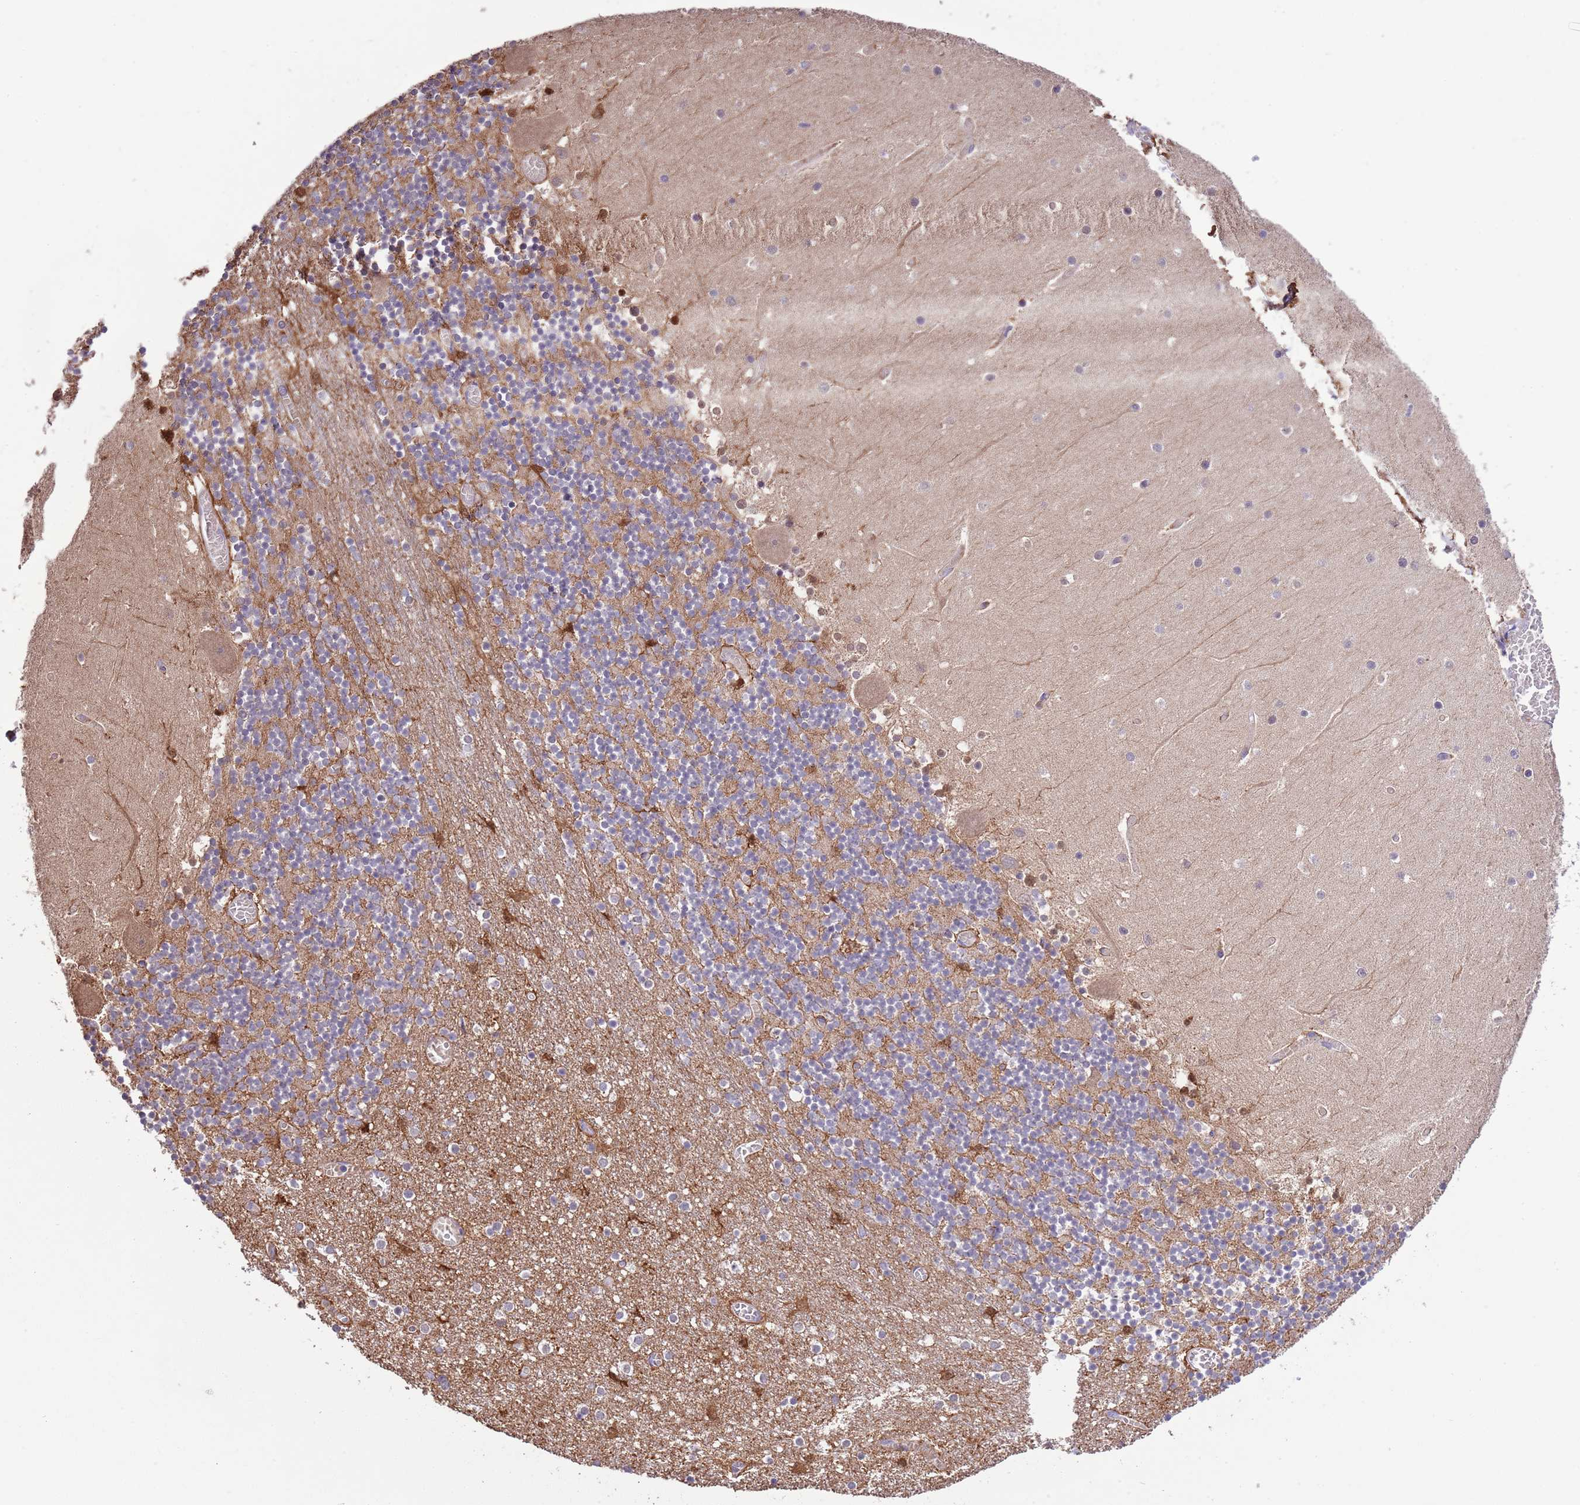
{"staining": {"intensity": "moderate", "quantity": "25%-75%", "location": "cytoplasmic/membranous"}, "tissue": "cerebellum", "cell_type": "Cells in granular layer", "image_type": "normal", "snomed": [{"axis": "morphology", "description": "Normal tissue, NOS"}, {"axis": "topography", "description": "Cerebellum"}], "caption": "Brown immunohistochemical staining in benign human cerebellum exhibits moderate cytoplasmic/membranous staining in about 25%-75% of cells in granular layer.", "gene": "PRR32", "patient": {"sex": "female", "age": 28}}